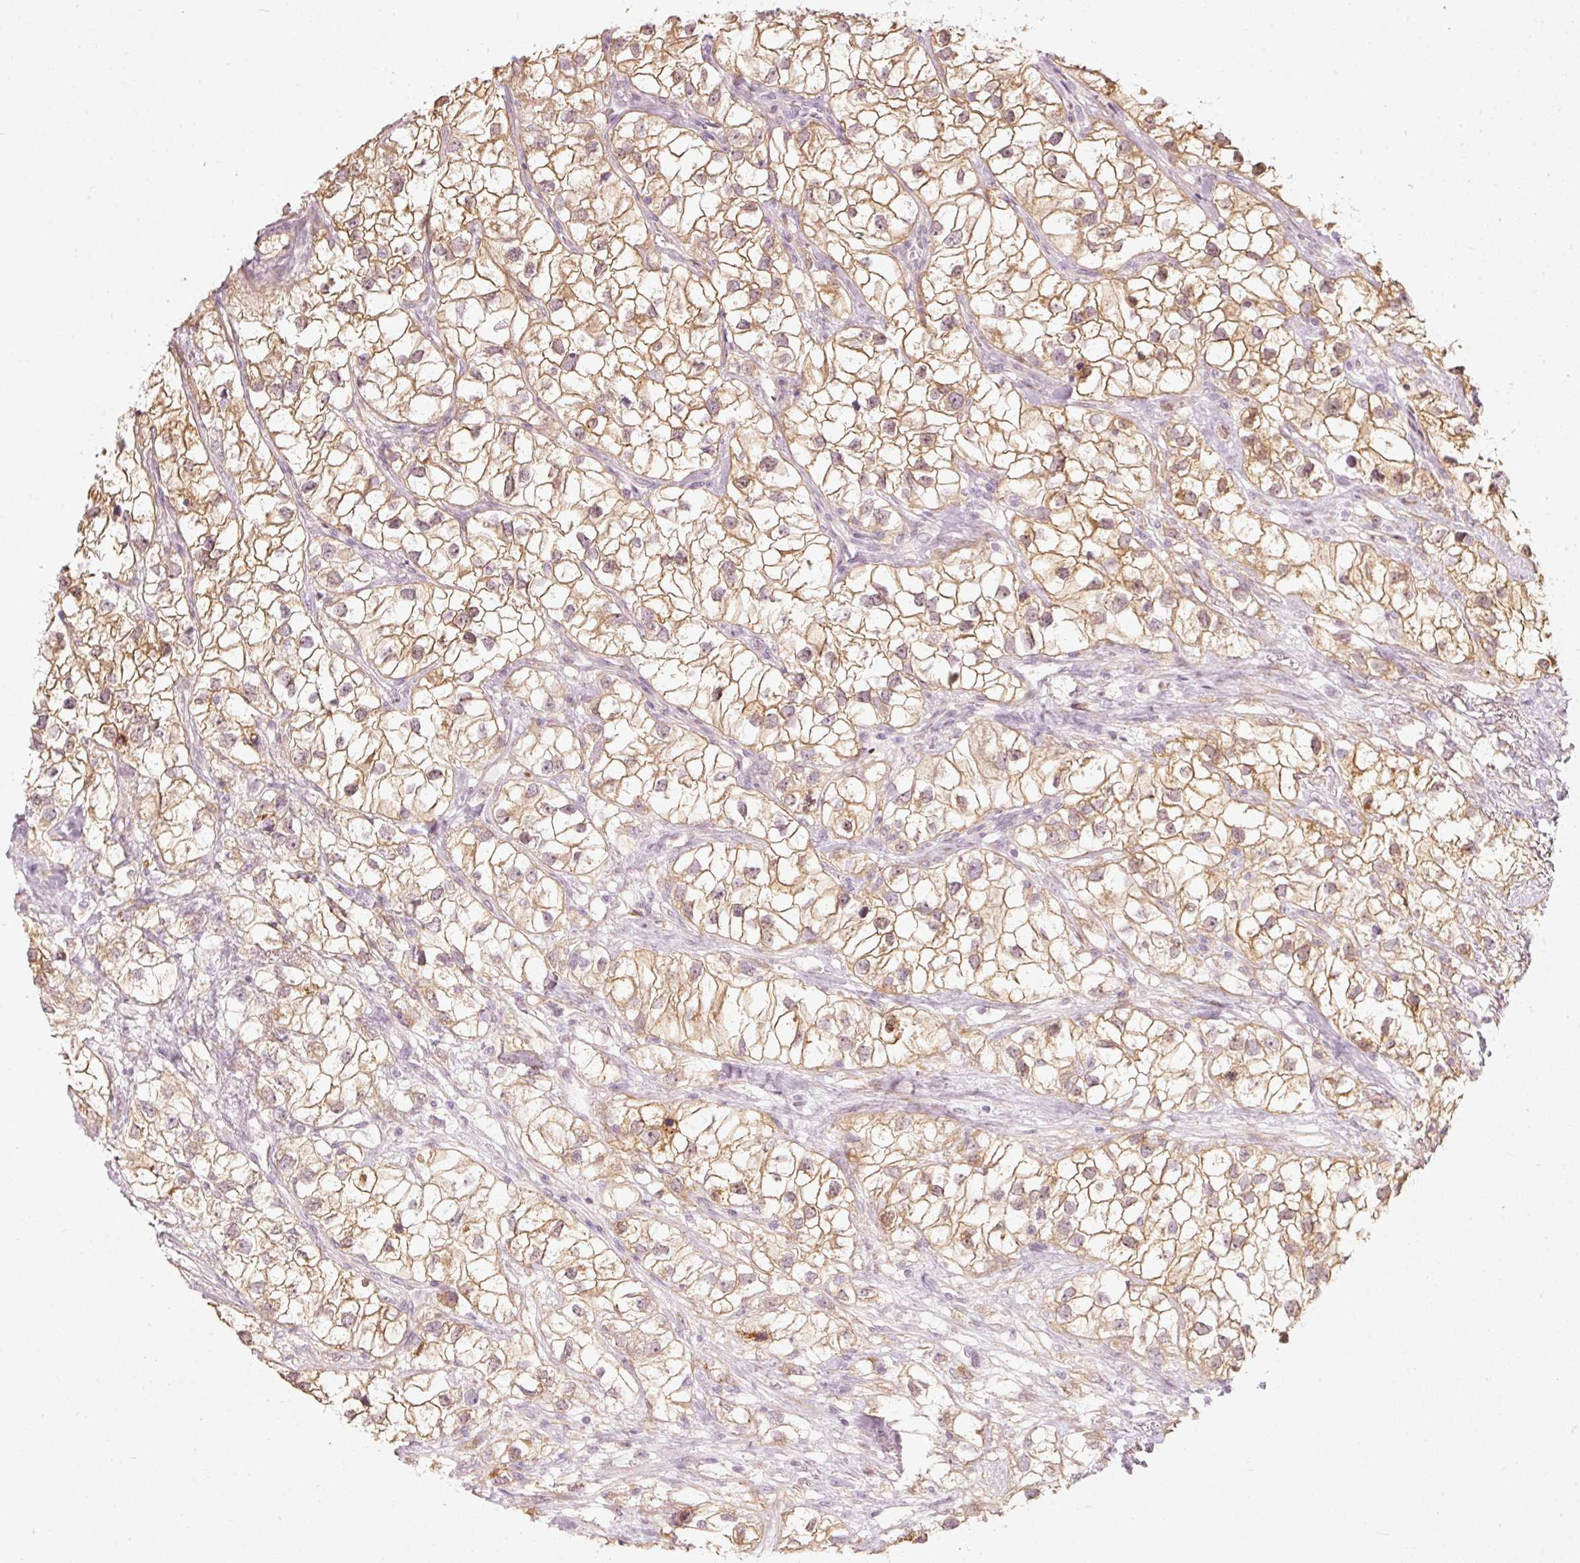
{"staining": {"intensity": "moderate", "quantity": "25%-75%", "location": "cytoplasmic/membranous"}, "tissue": "renal cancer", "cell_type": "Tumor cells", "image_type": "cancer", "snomed": [{"axis": "morphology", "description": "Adenocarcinoma, NOS"}, {"axis": "topography", "description": "Kidney"}], "caption": "DAB immunohistochemical staining of adenocarcinoma (renal) displays moderate cytoplasmic/membranous protein positivity in approximately 25%-75% of tumor cells.", "gene": "SLC20A1", "patient": {"sex": "male", "age": 59}}